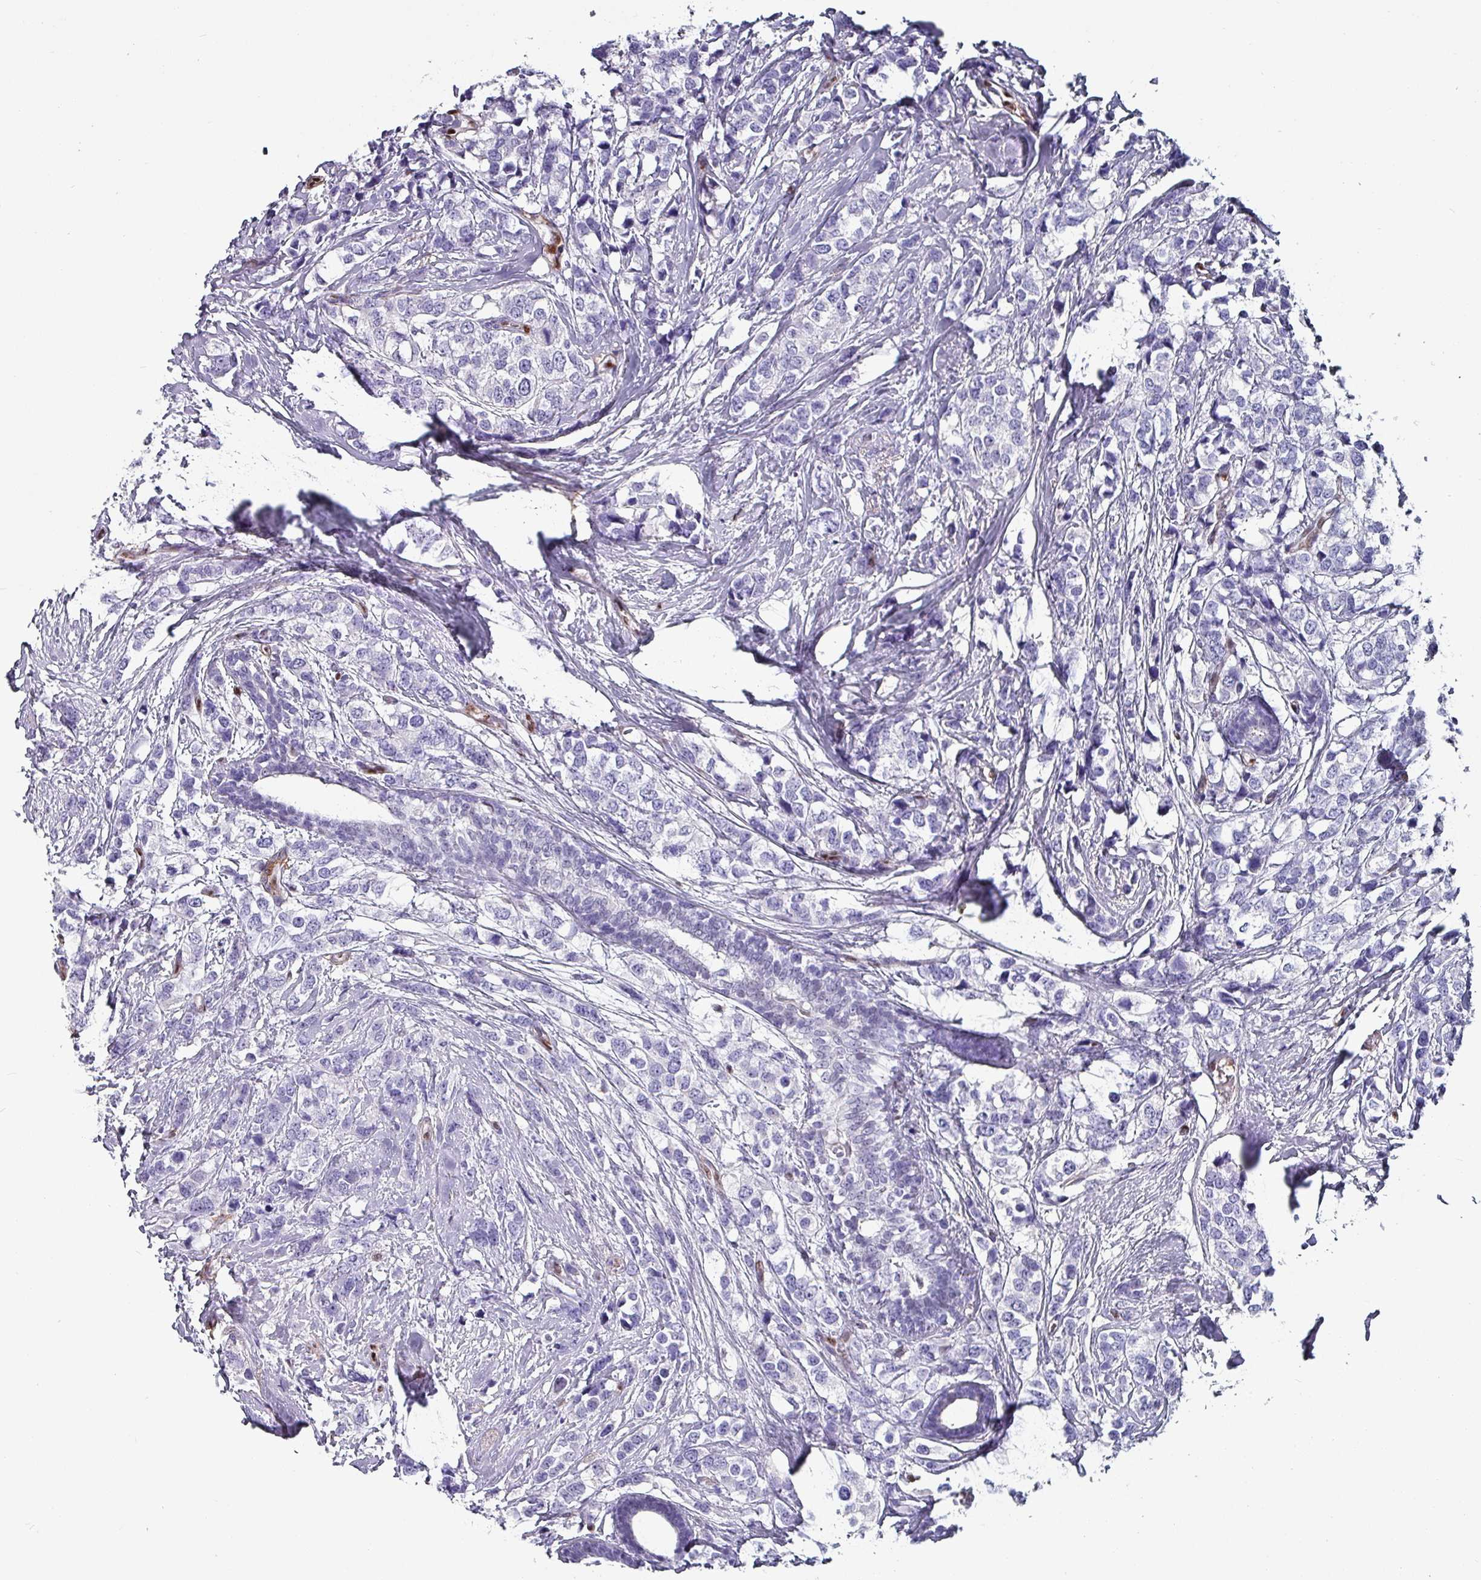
{"staining": {"intensity": "negative", "quantity": "none", "location": "none"}, "tissue": "breast cancer", "cell_type": "Tumor cells", "image_type": "cancer", "snomed": [{"axis": "morphology", "description": "Lobular carcinoma"}, {"axis": "topography", "description": "Breast"}], "caption": "Immunohistochemistry (IHC) photomicrograph of human breast cancer stained for a protein (brown), which shows no staining in tumor cells.", "gene": "ZNF816-ZNF321P", "patient": {"sex": "female", "age": 59}}